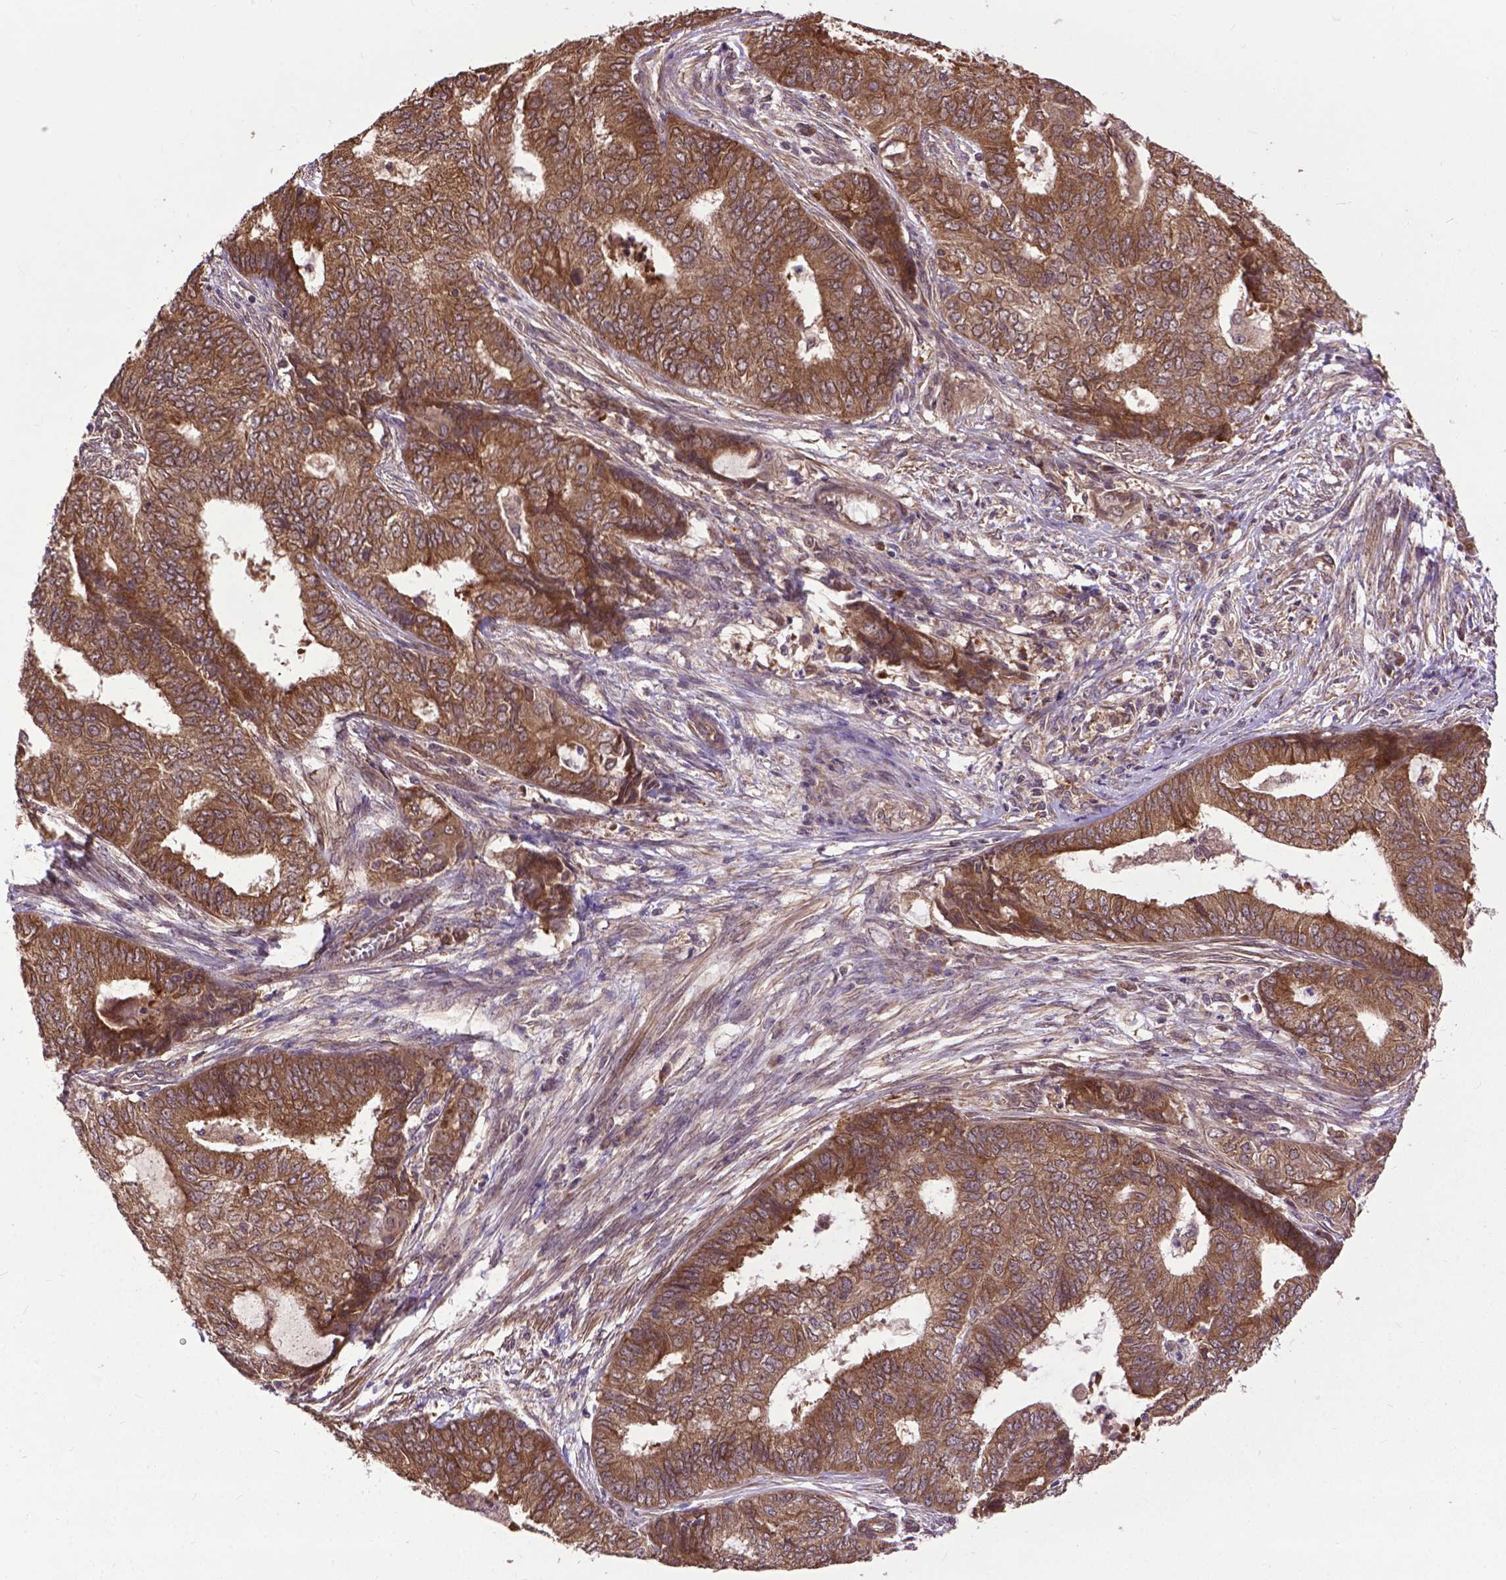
{"staining": {"intensity": "moderate", "quantity": ">75%", "location": "cytoplasmic/membranous"}, "tissue": "endometrial cancer", "cell_type": "Tumor cells", "image_type": "cancer", "snomed": [{"axis": "morphology", "description": "Adenocarcinoma, NOS"}, {"axis": "topography", "description": "Endometrium"}], "caption": "High-magnification brightfield microscopy of endometrial adenocarcinoma stained with DAB (3,3'-diaminobenzidine) (brown) and counterstained with hematoxylin (blue). tumor cells exhibit moderate cytoplasmic/membranous positivity is identified in approximately>75% of cells.", "gene": "ZNF616", "patient": {"sex": "female", "age": 62}}